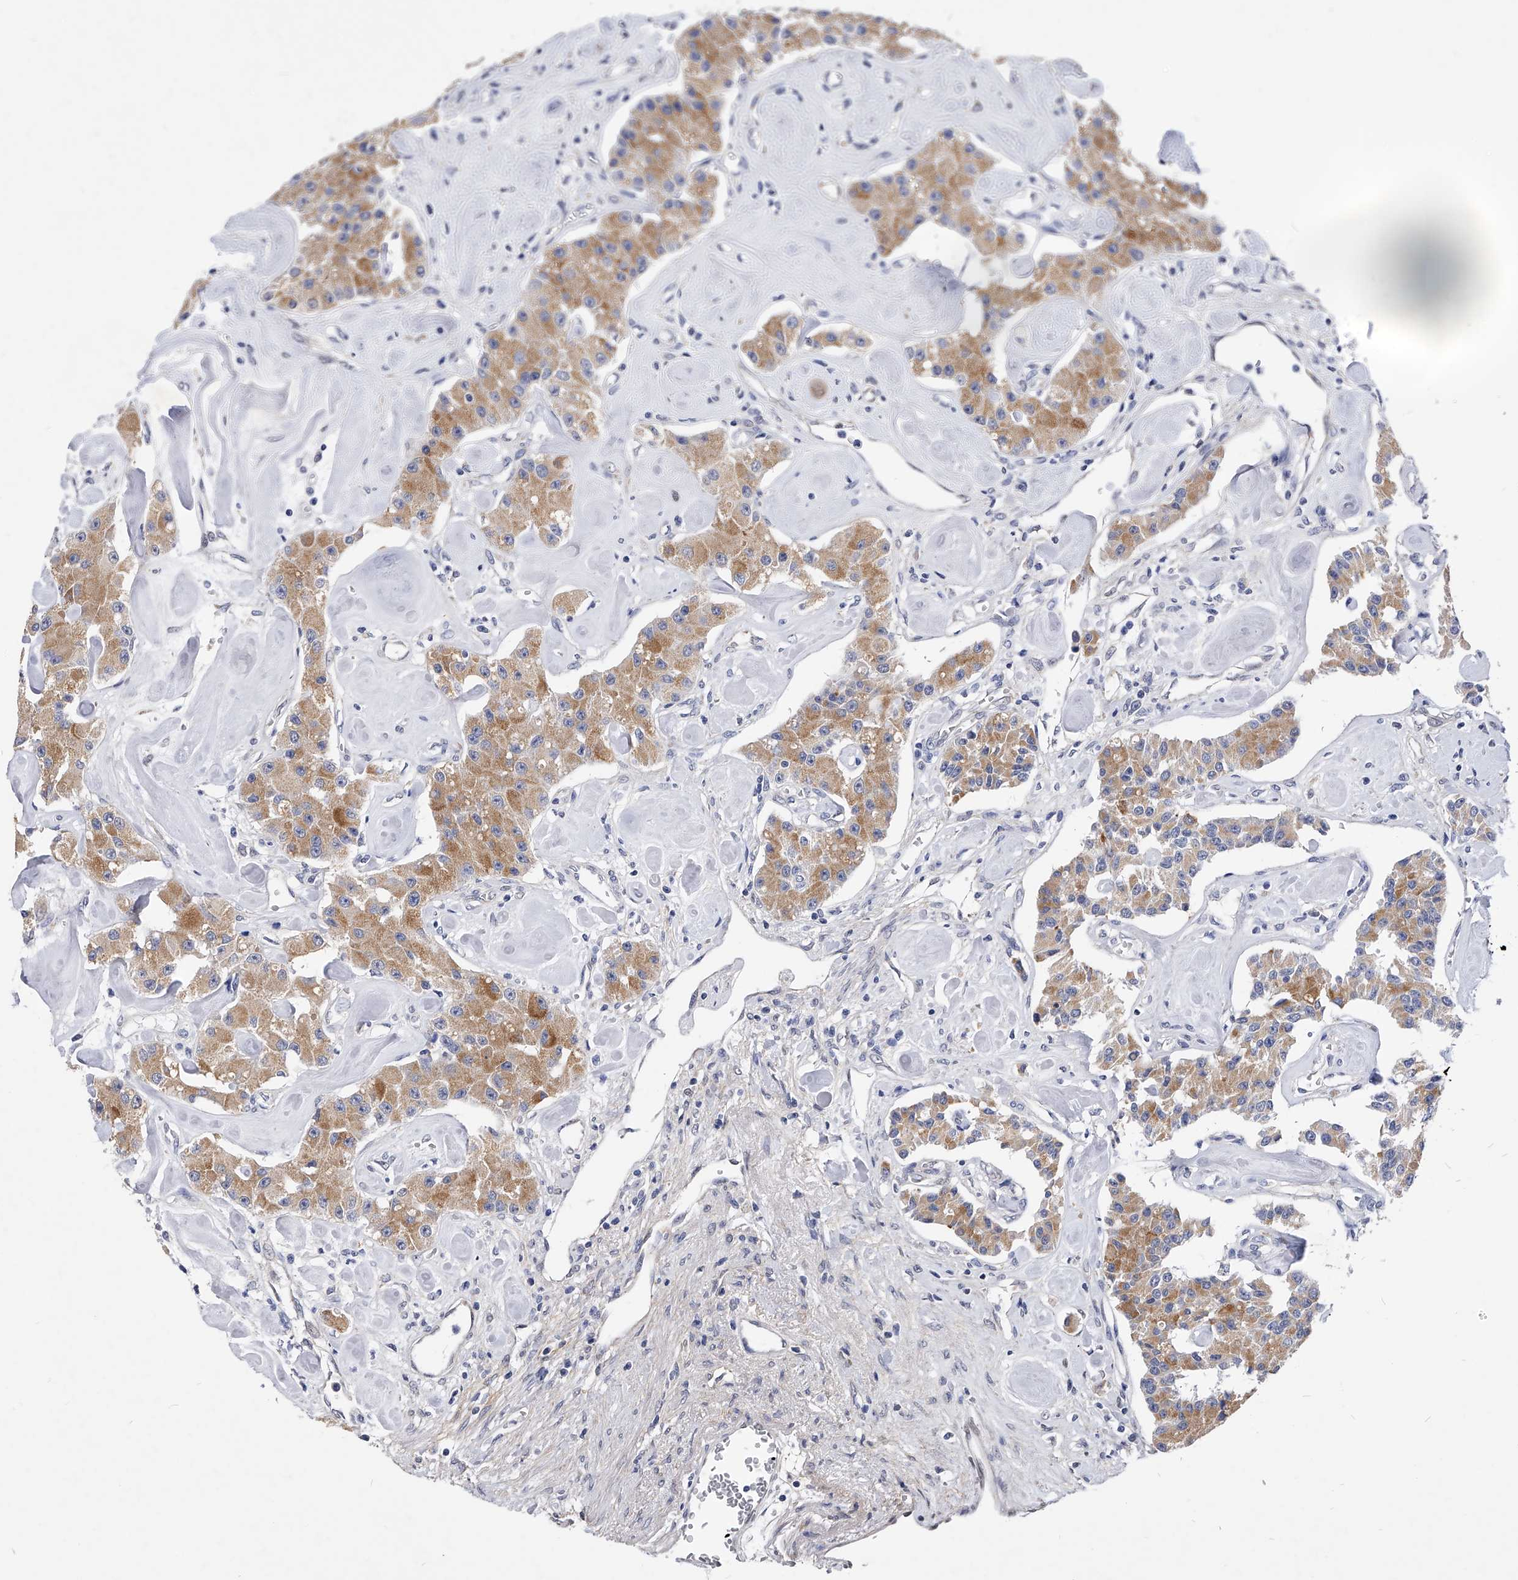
{"staining": {"intensity": "moderate", "quantity": ">75%", "location": "cytoplasmic/membranous"}, "tissue": "carcinoid", "cell_type": "Tumor cells", "image_type": "cancer", "snomed": [{"axis": "morphology", "description": "Carcinoid, malignant, NOS"}, {"axis": "topography", "description": "Pancreas"}], "caption": "IHC of human carcinoid exhibits medium levels of moderate cytoplasmic/membranous positivity in about >75% of tumor cells. The protein is stained brown, and the nuclei are stained in blue (DAB IHC with brightfield microscopy, high magnification).", "gene": "ZNF529", "patient": {"sex": "male", "age": 41}}